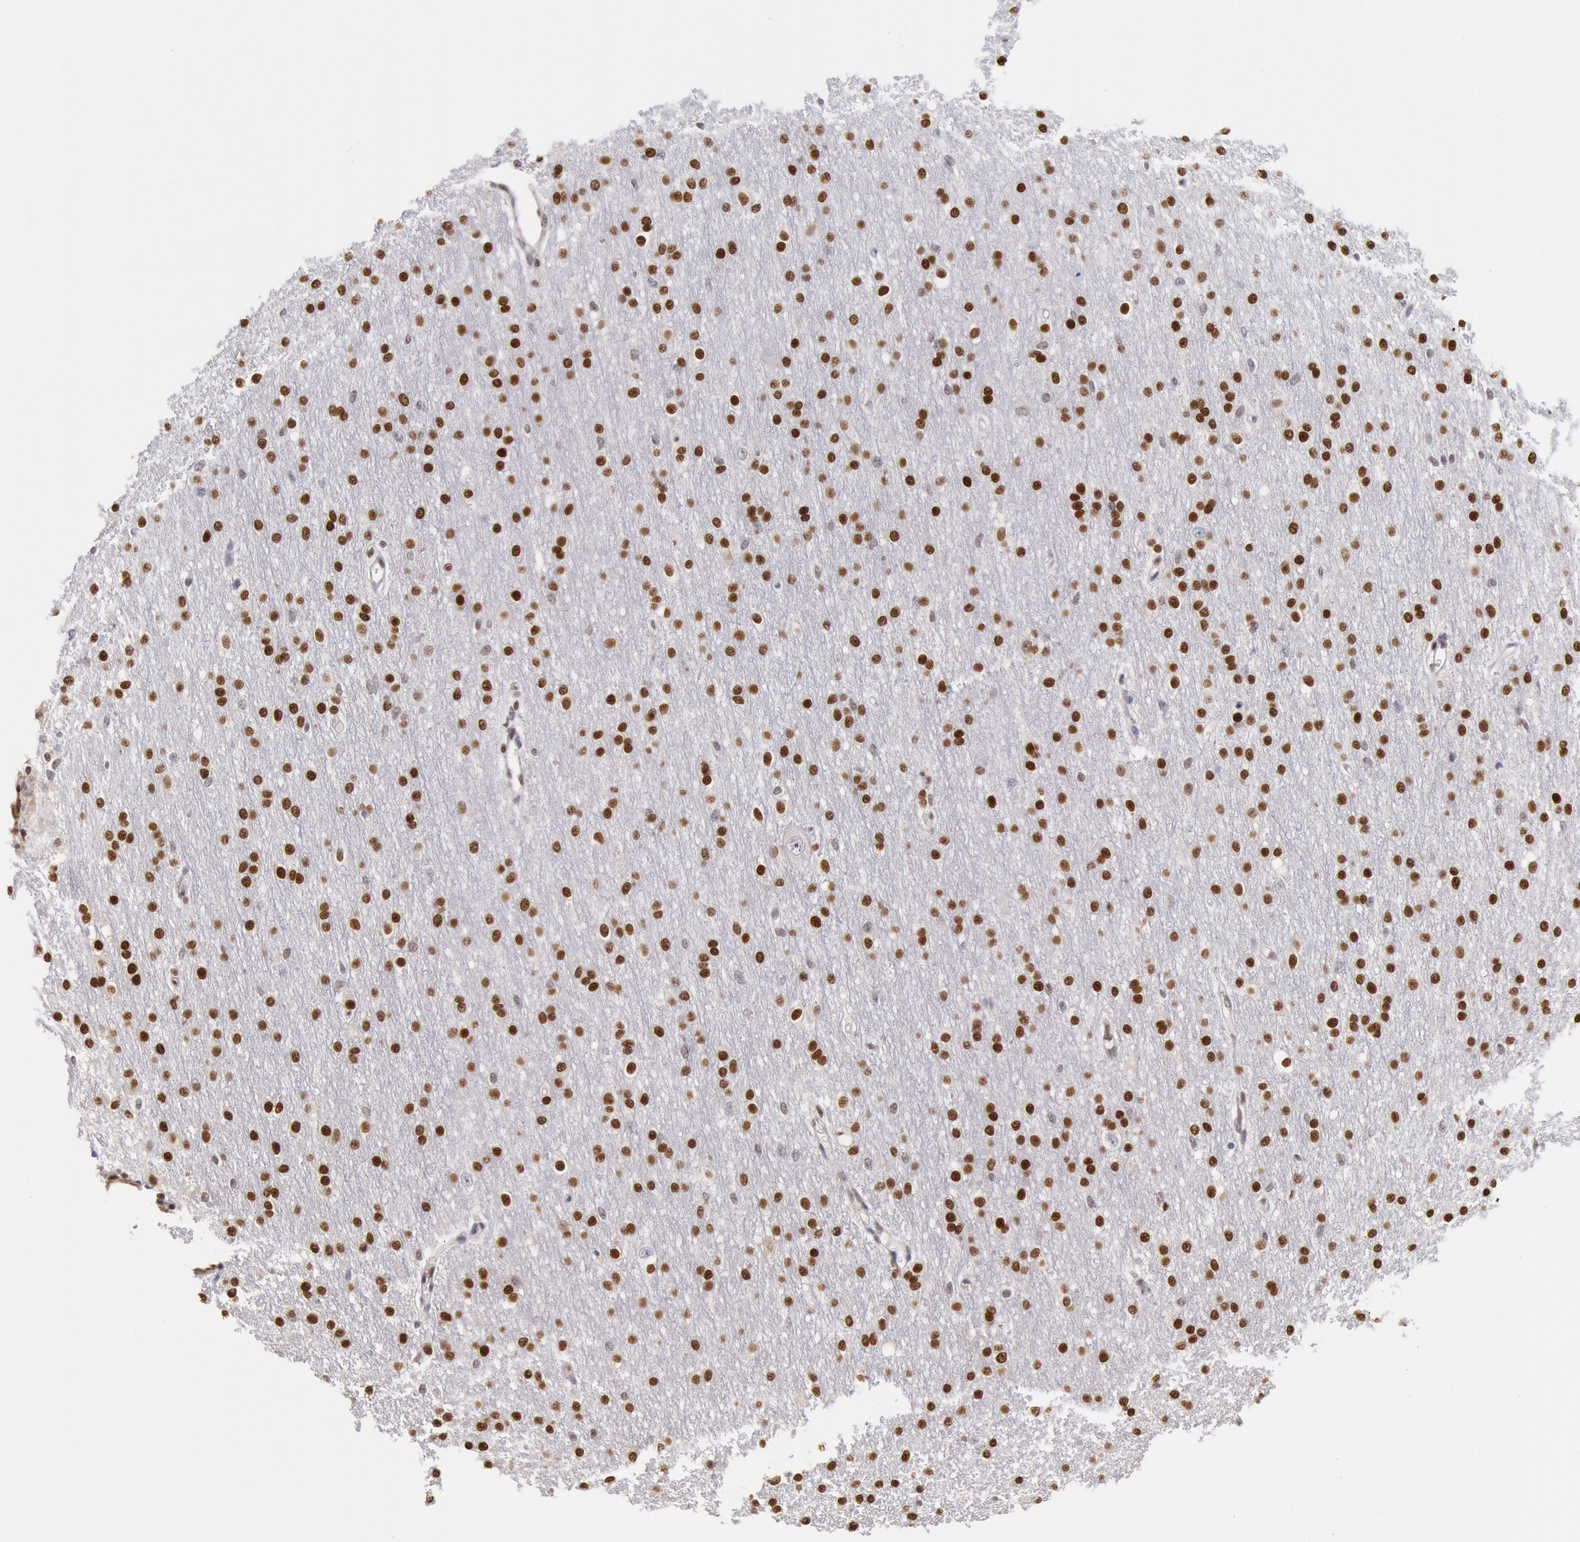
{"staining": {"intensity": "weak", "quantity": "<25%", "location": "cytoplasmic/membranous"}, "tissue": "cerebral cortex", "cell_type": "Endothelial cells", "image_type": "normal", "snomed": [{"axis": "morphology", "description": "Normal tissue, NOS"}, {"axis": "morphology", "description": "Inflammation, NOS"}, {"axis": "topography", "description": "Cerebral cortex"}], "caption": "The histopathology image displays no significant expression in endothelial cells of cerebral cortex.", "gene": "RPS6KA5", "patient": {"sex": "male", "age": 6}}